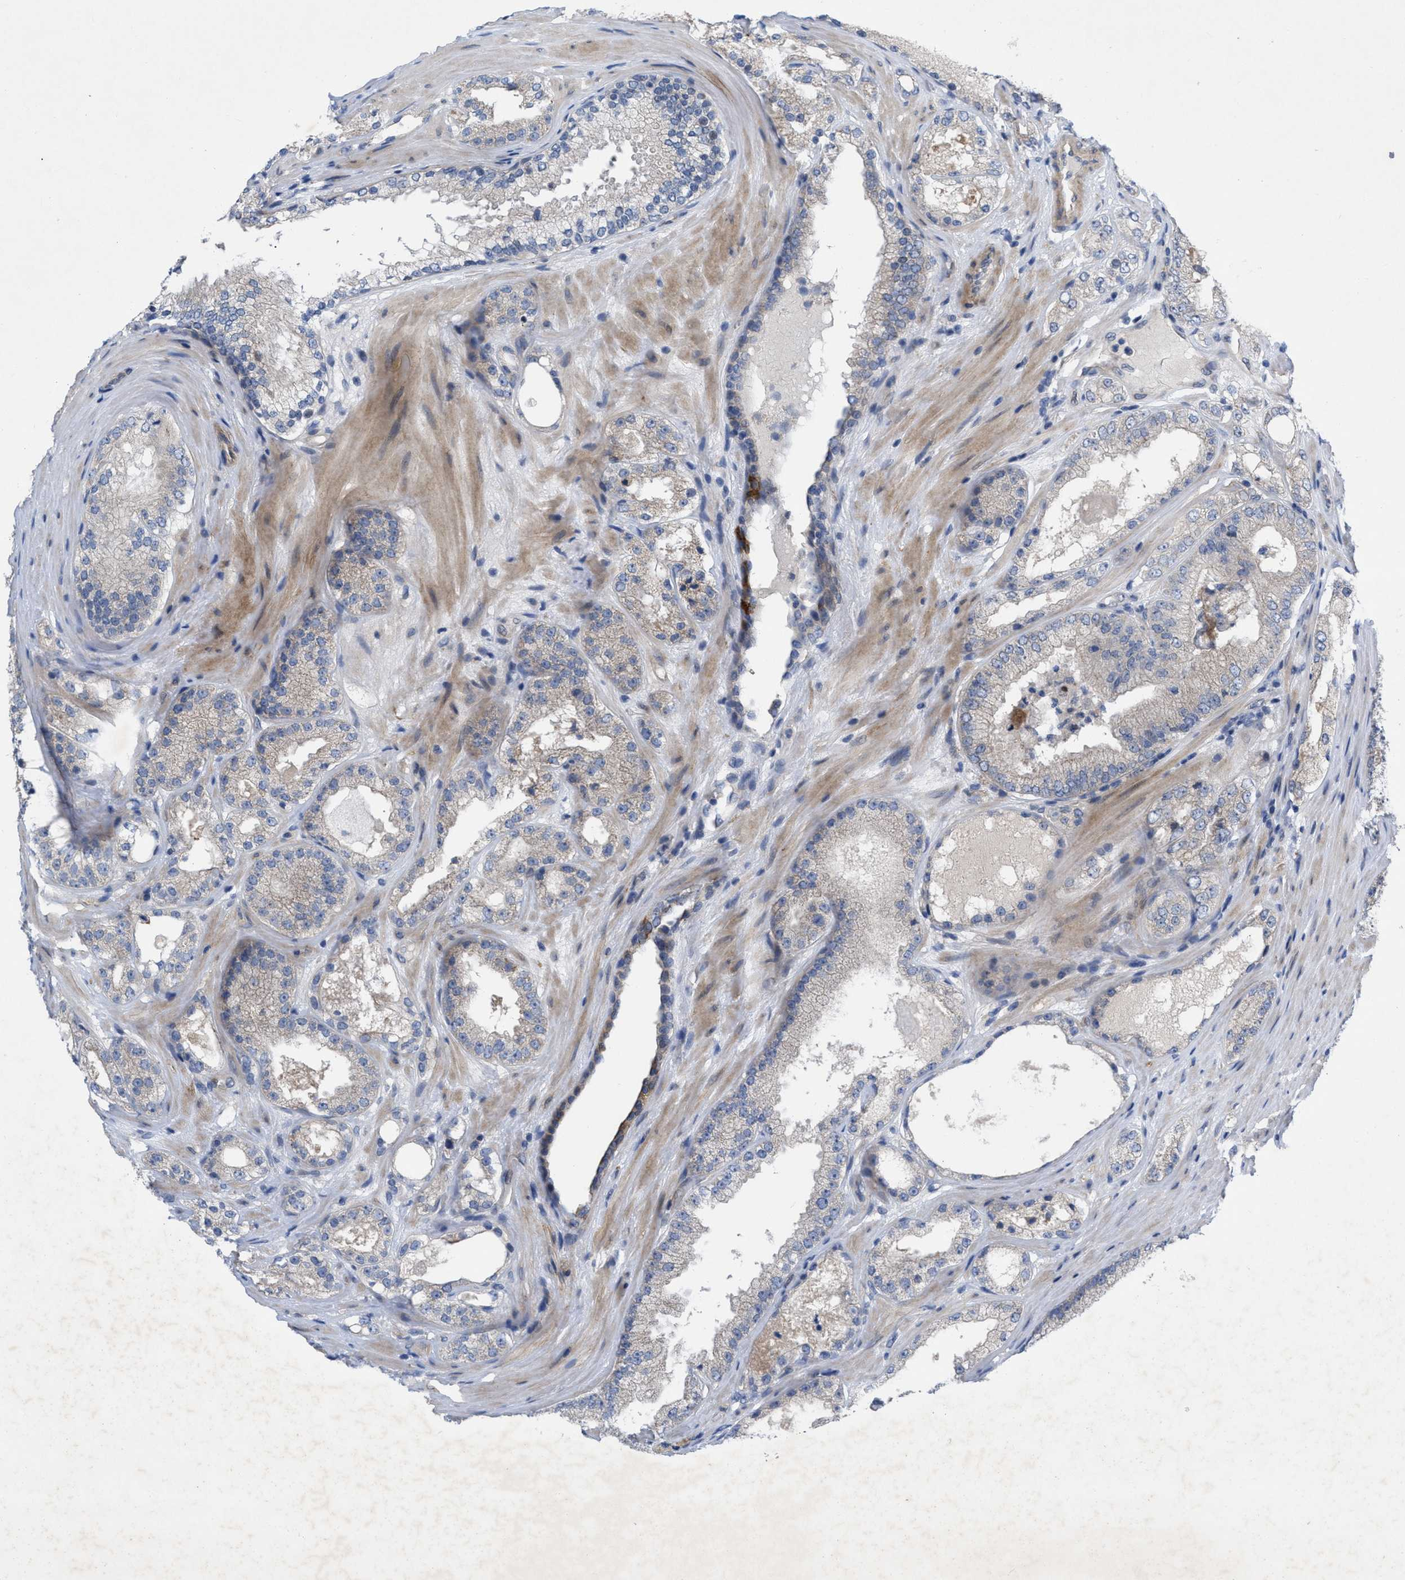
{"staining": {"intensity": "negative", "quantity": "none", "location": "none"}, "tissue": "prostate cancer", "cell_type": "Tumor cells", "image_type": "cancer", "snomed": [{"axis": "morphology", "description": "Adenocarcinoma, High grade"}, {"axis": "topography", "description": "Prostate"}], "caption": "Tumor cells show no significant expression in prostate cancer (adenocarcinoma (high-grade)).", "gene": "NDEL1", "patient": {"sex": "male", "age": 65}}